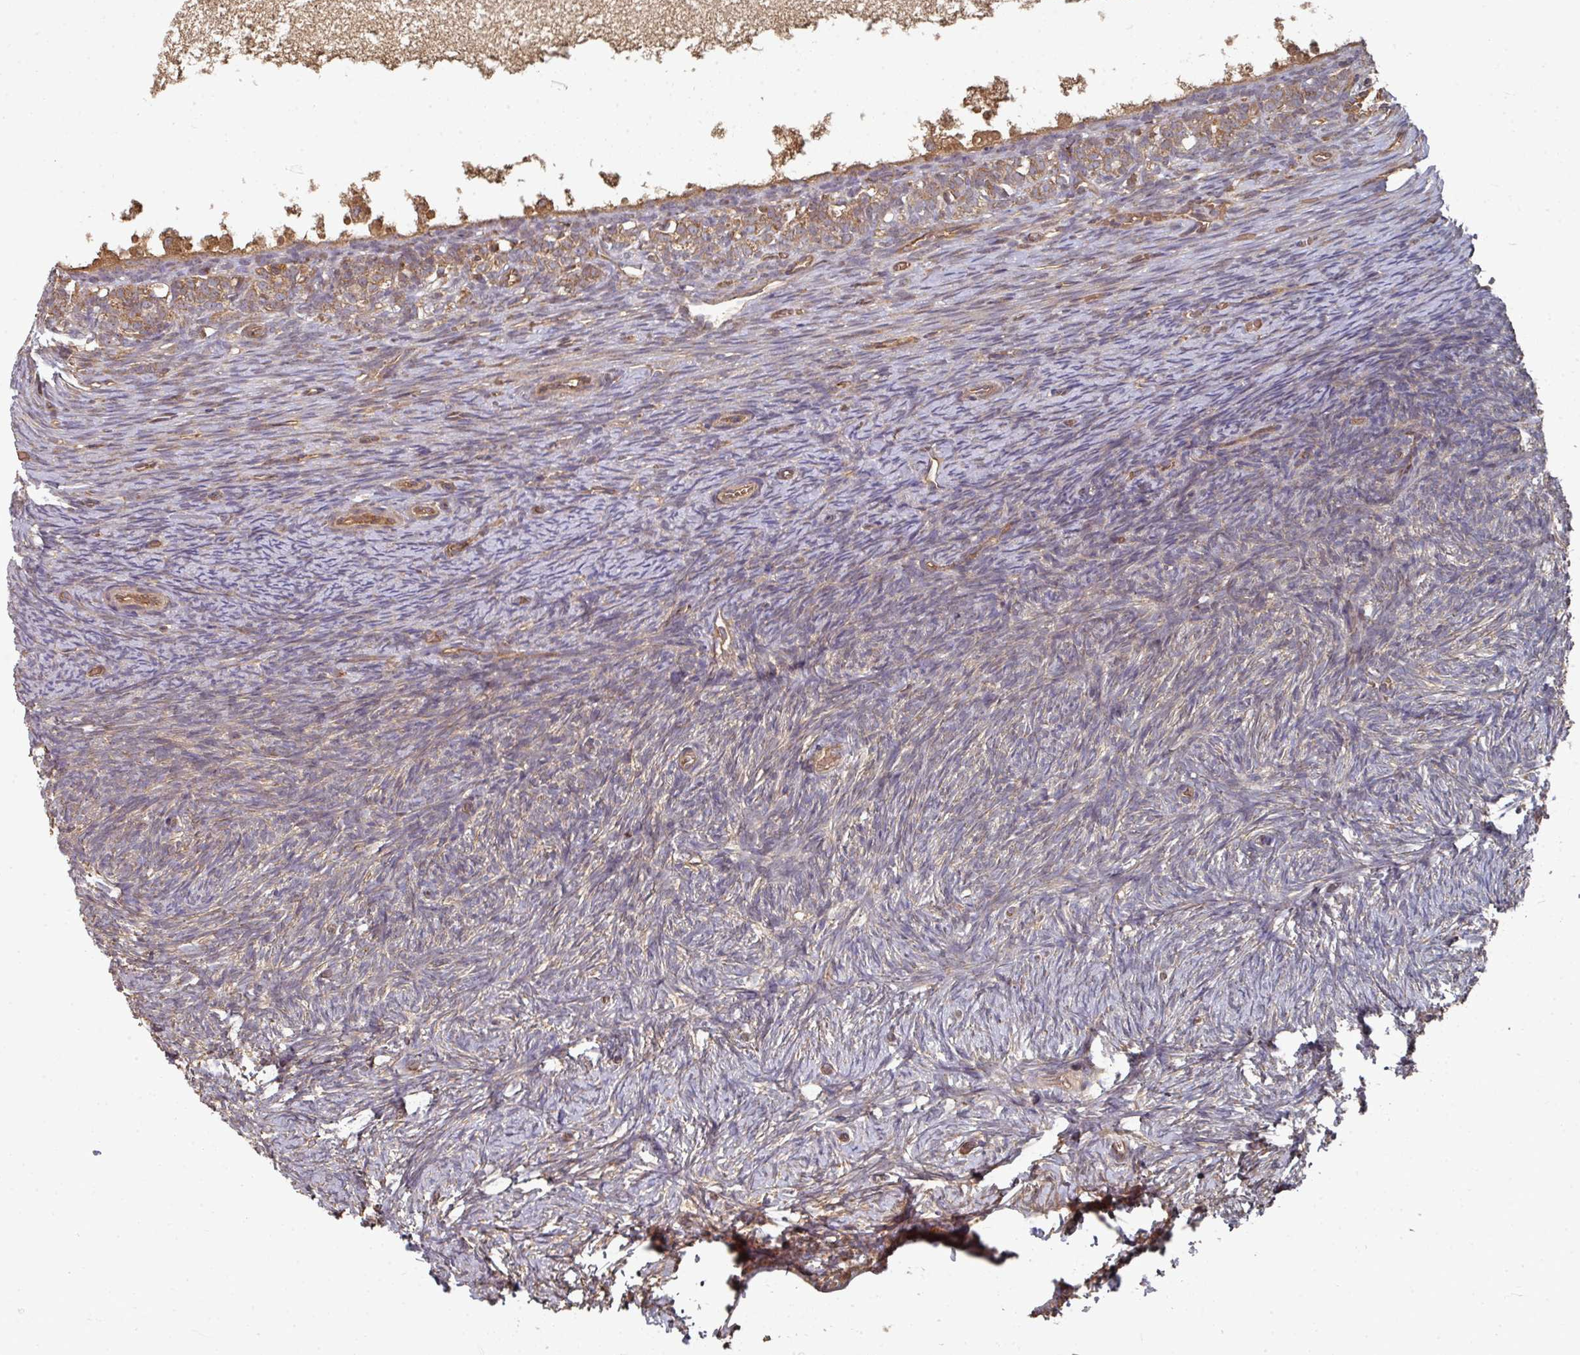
{"staining": {"intensity": "weak", "quantity": "<25%", "location": "cytoplasmic/membranous"}, "tissue": "ovary", "cell_type": "Ovarian stroma cells", "image_type": "normal", "snomed": [{"axis": "morphology", "description": "Normal tissue, NOS"}, {"axis": "topography", "description": "Ovary"}], "caption": "An immunohistochemistry (IHC) micrograph of unremarkable ovary is shown. There is no staining in ovarian stroma cells of ovary. The staining was performed using DAB to visualize the protein expression in brown, while the nuclei were stained in blue with hematoxylin (Magnification: 20x).", "gene": "EDEM2", "patient": {"sex": "female", "age": 39}}